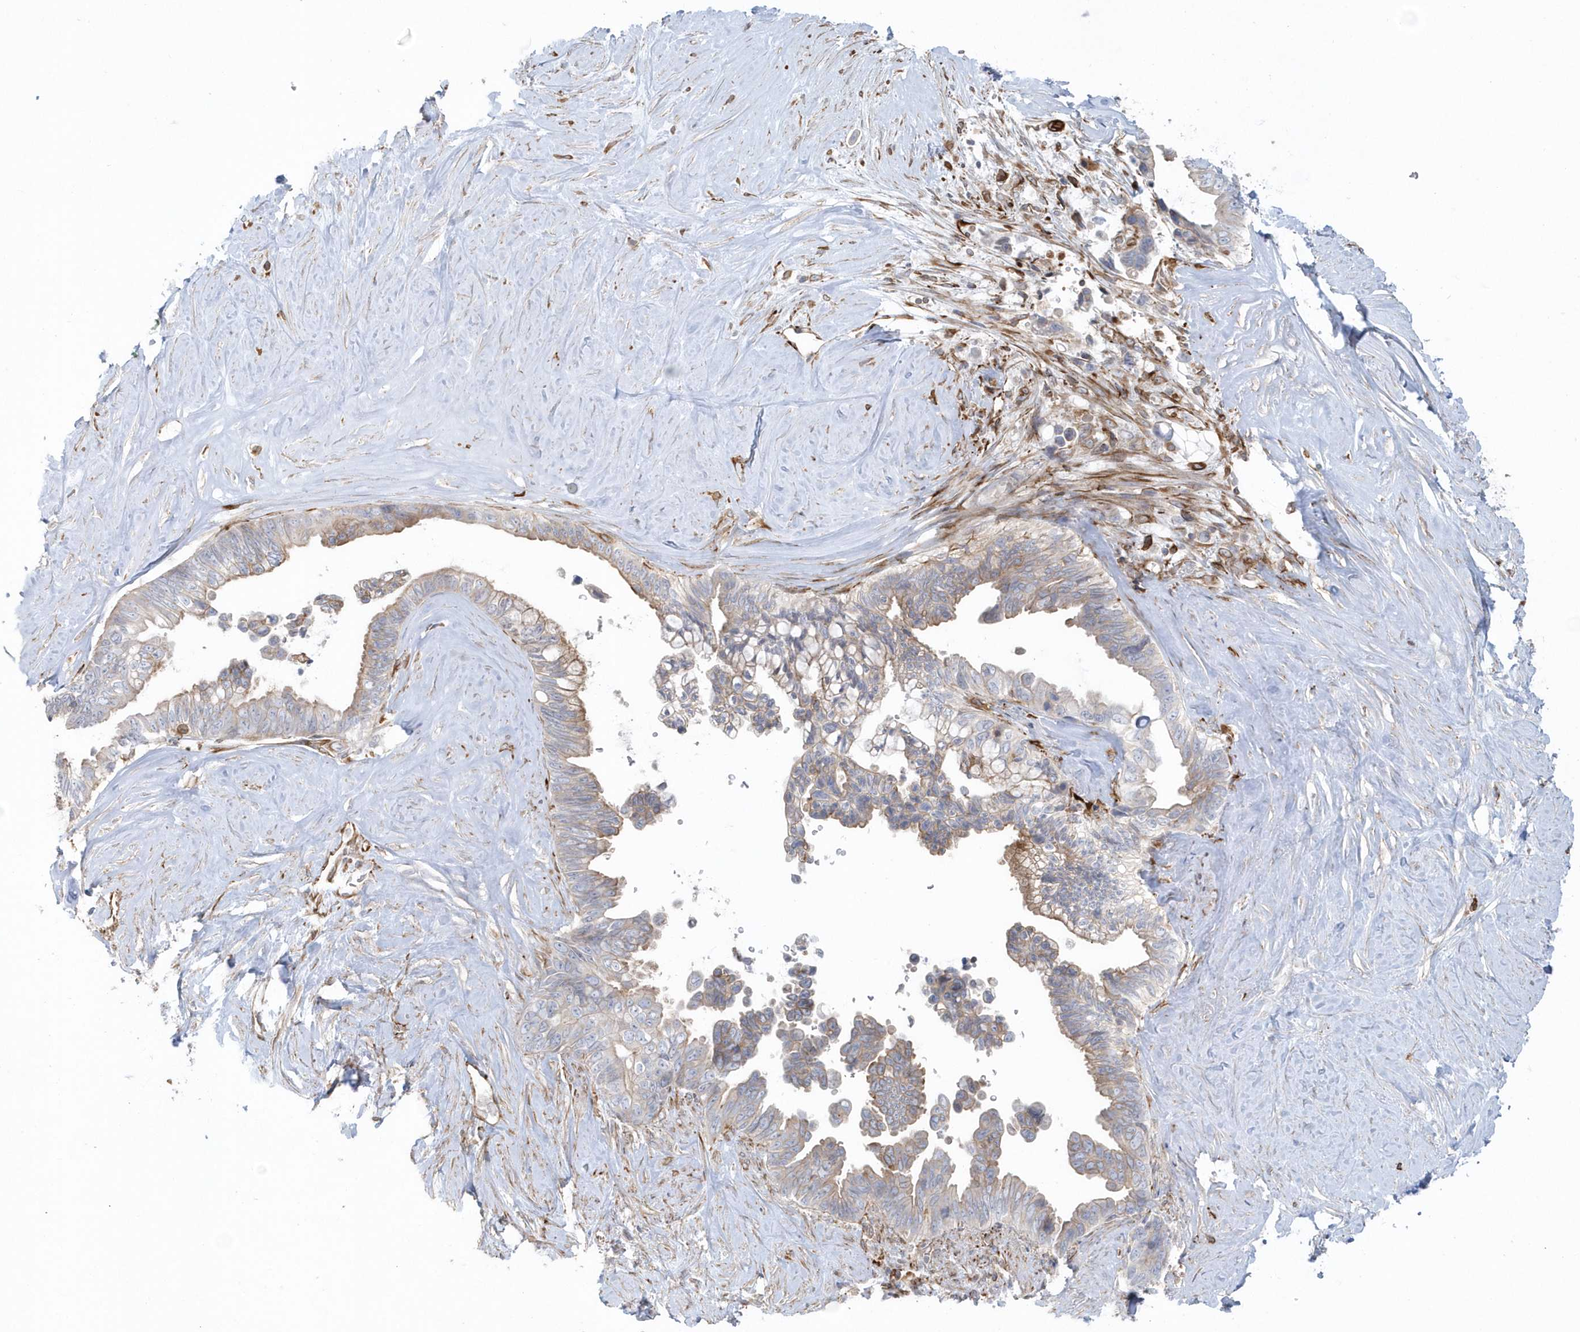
{"staining": {"intensity": "weak", "quantity": "<25%", "location": "cytoplasmic/membranous"}, "tissue": "pancreatic cancer", "cell_type": "Tumor cells", "image_type": "cancer", "snomed": [{"axis": "morphology", "description": "Adenocarcinoma, NOS"}, {"axis": "topography", "description": "Pancreas"}], "caption": "An immunohistochemistry (IHC) micrograph of adenocarcinoma (pancreatic) is shown. There is no staining in tumor cells of adenocarcinoma (pancreatic).", "gene": "RAB17", "patient": {"sex": "female", "age": 72}}